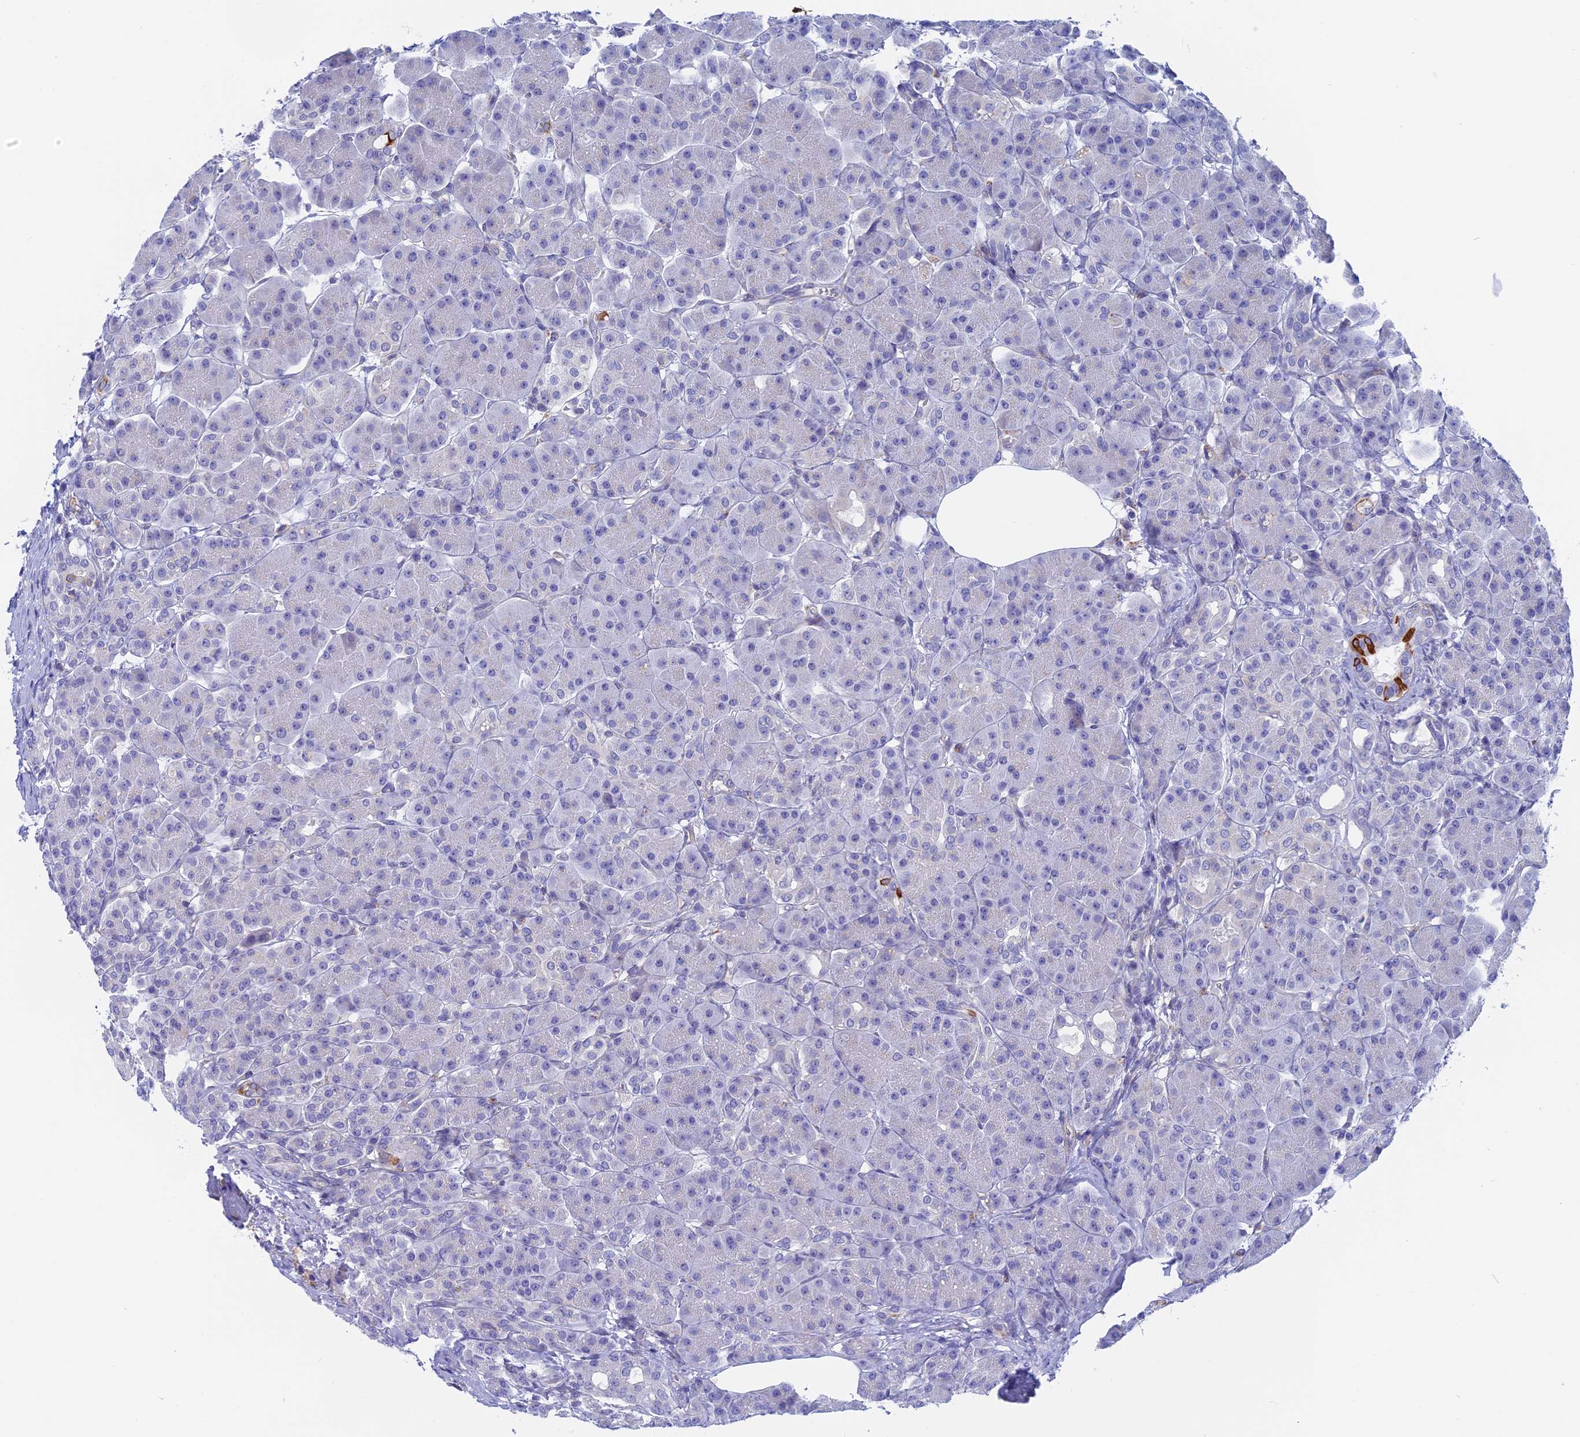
{"staining": {"intensity": "negative", "quantity": "none", "location": "none"}, "tissue": "pancreas", "cell_type": "Exocrine glandular cells", "image_type": "normal", "snomed": [{"axis": "morphology", "description": "Normal tissue, NOS"}, {"axis": "topography", "description": "Pancreas"}], "caption": "Pancreas stained for a protein using immunohistochemistry displays no expression exocrine glandular cells.", "gene": "GLB1L", "patient": {"sex": "male", "age": 63}}